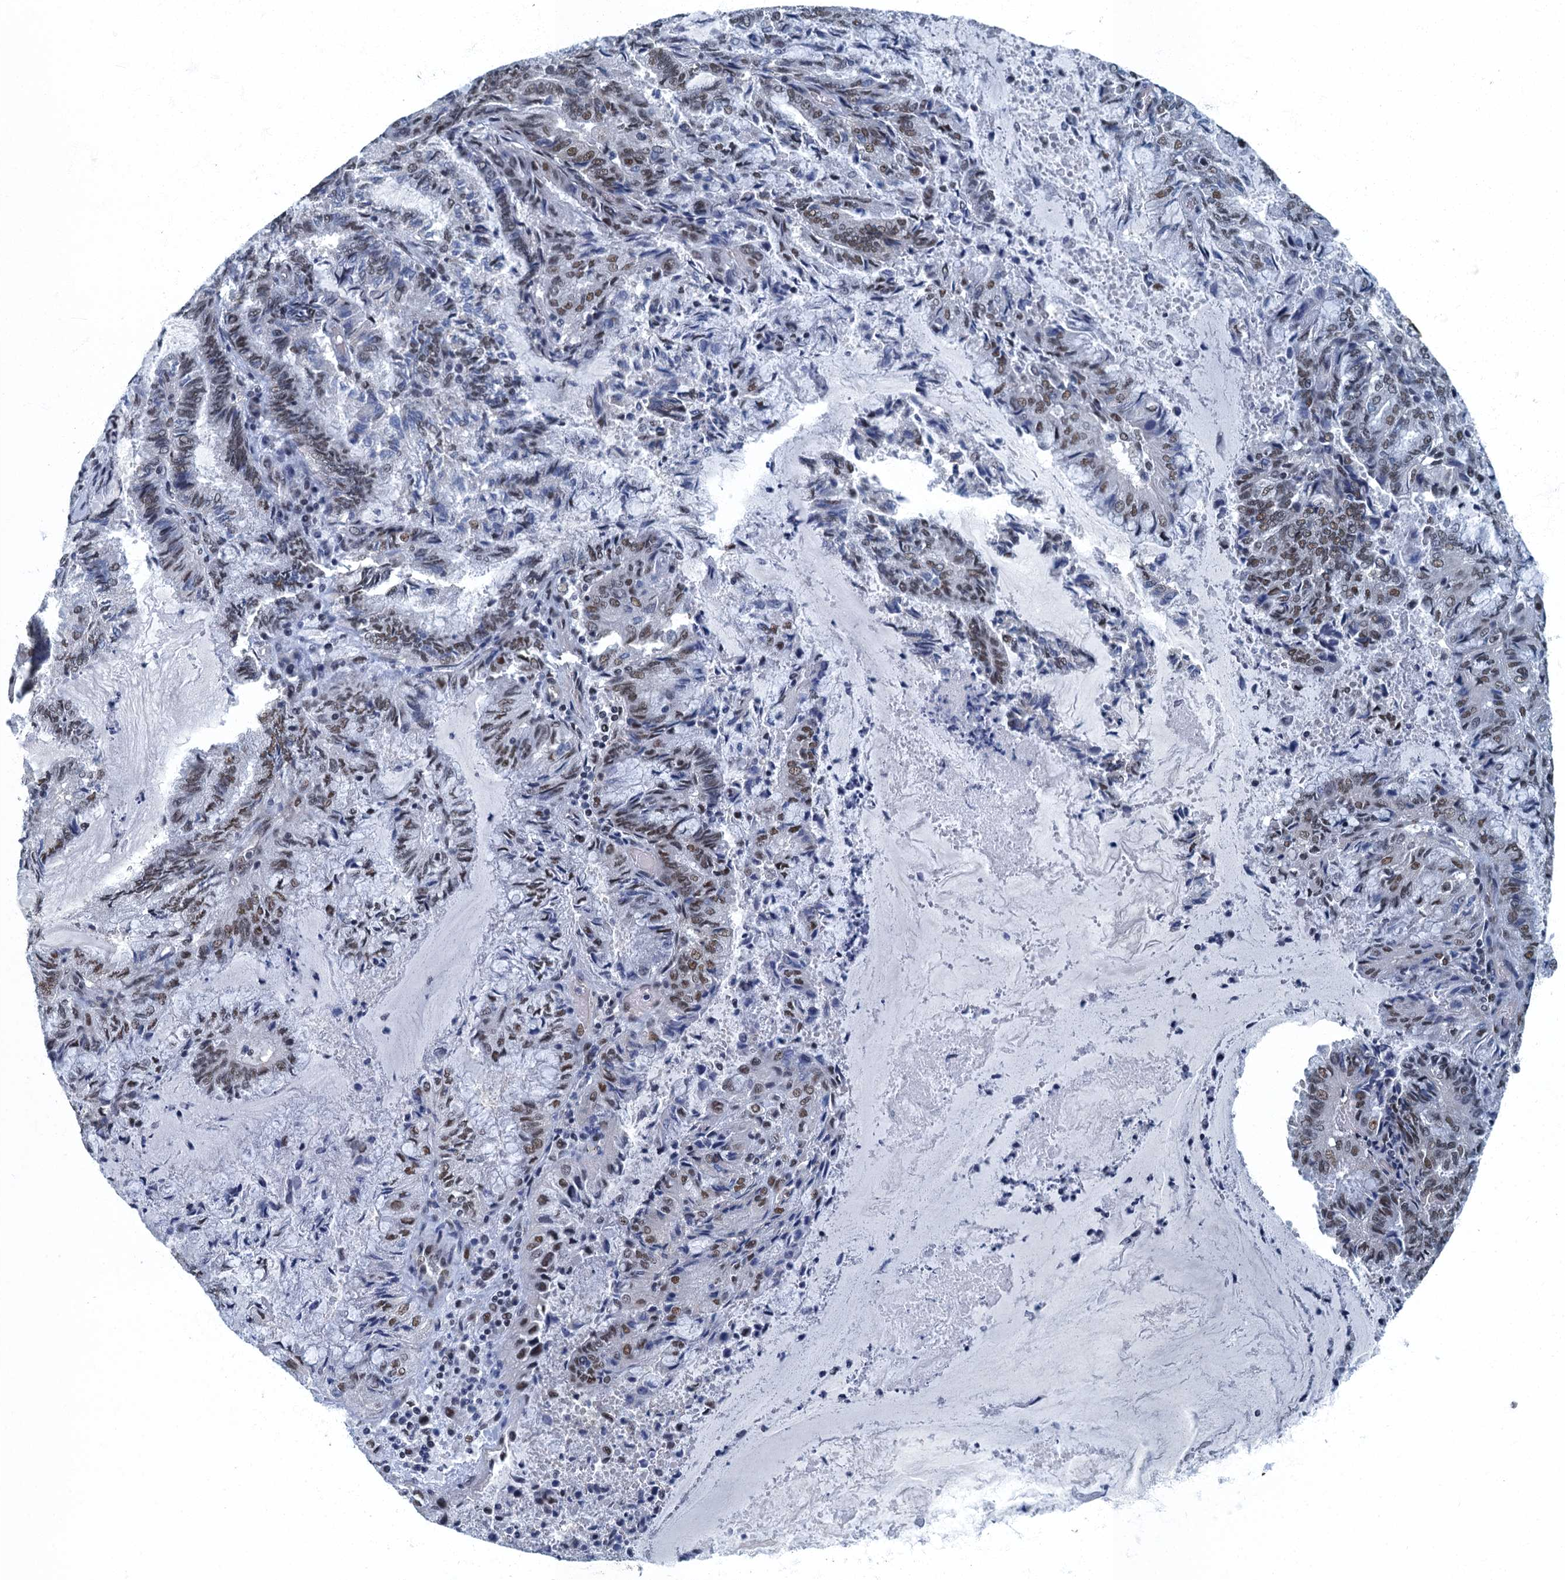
{"staining": {"intensity": "moderate", "quantity": ">75%", "location": "nuclear"}, "tissue": "endometrial cancer", "cell_type": "Tumor cells", "image_type": "cancer", "snomed": [{"axis": "morphology", "description": "Adenocarcinoma, NOS"}, {"axis": "topography", "description": "Endometrium"}], "caption": "Moderate nuclear positivity is present in about >75% of tumor cells in adenocarcinoma (endometrial).", "gene": "GADL1", "patient": {"sex": "female", "age": 80}}